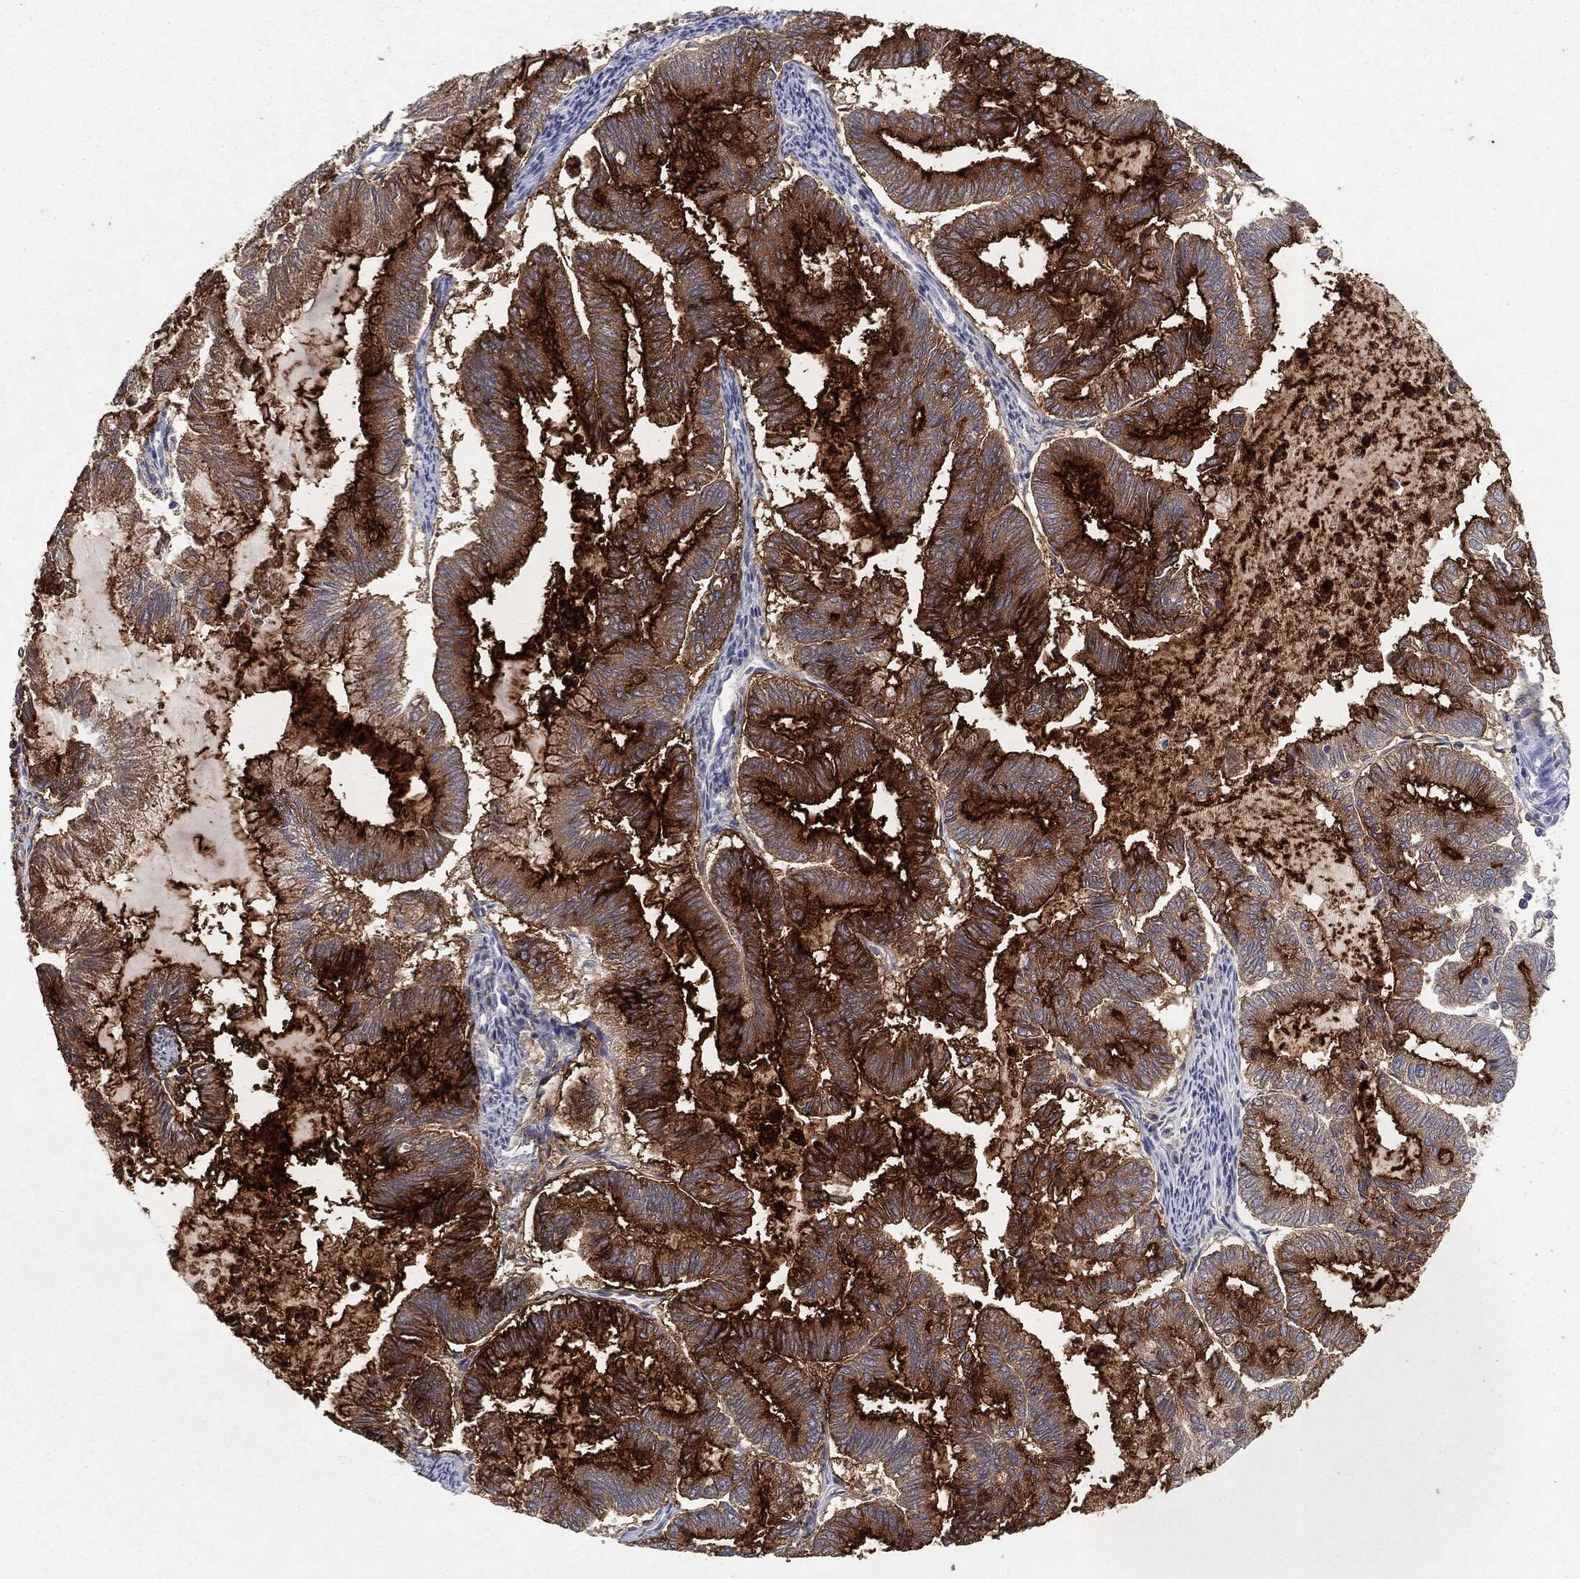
{"staining": {"intensity": "strong", "quantity": ">75%", "location": "cytoplasmic/membranous"}, "tissue": "endometrial cancer", "cell_type": "Tumor cells", "image_type": "cancer", "snomed": [{"axis": "morphology", "description": "Adenocarcinoma, NOS"}, {"axis": "topography", "description": "Endometrium"}], "caption": "Strong cytoplasmic/membranous expression for a protein is seen in approximately >75% of tumor cells of endometrial cancer using immunohistochemistry (IHC).", "gene": "MUC1", "patient": {"sex": "female", "age": 79}}